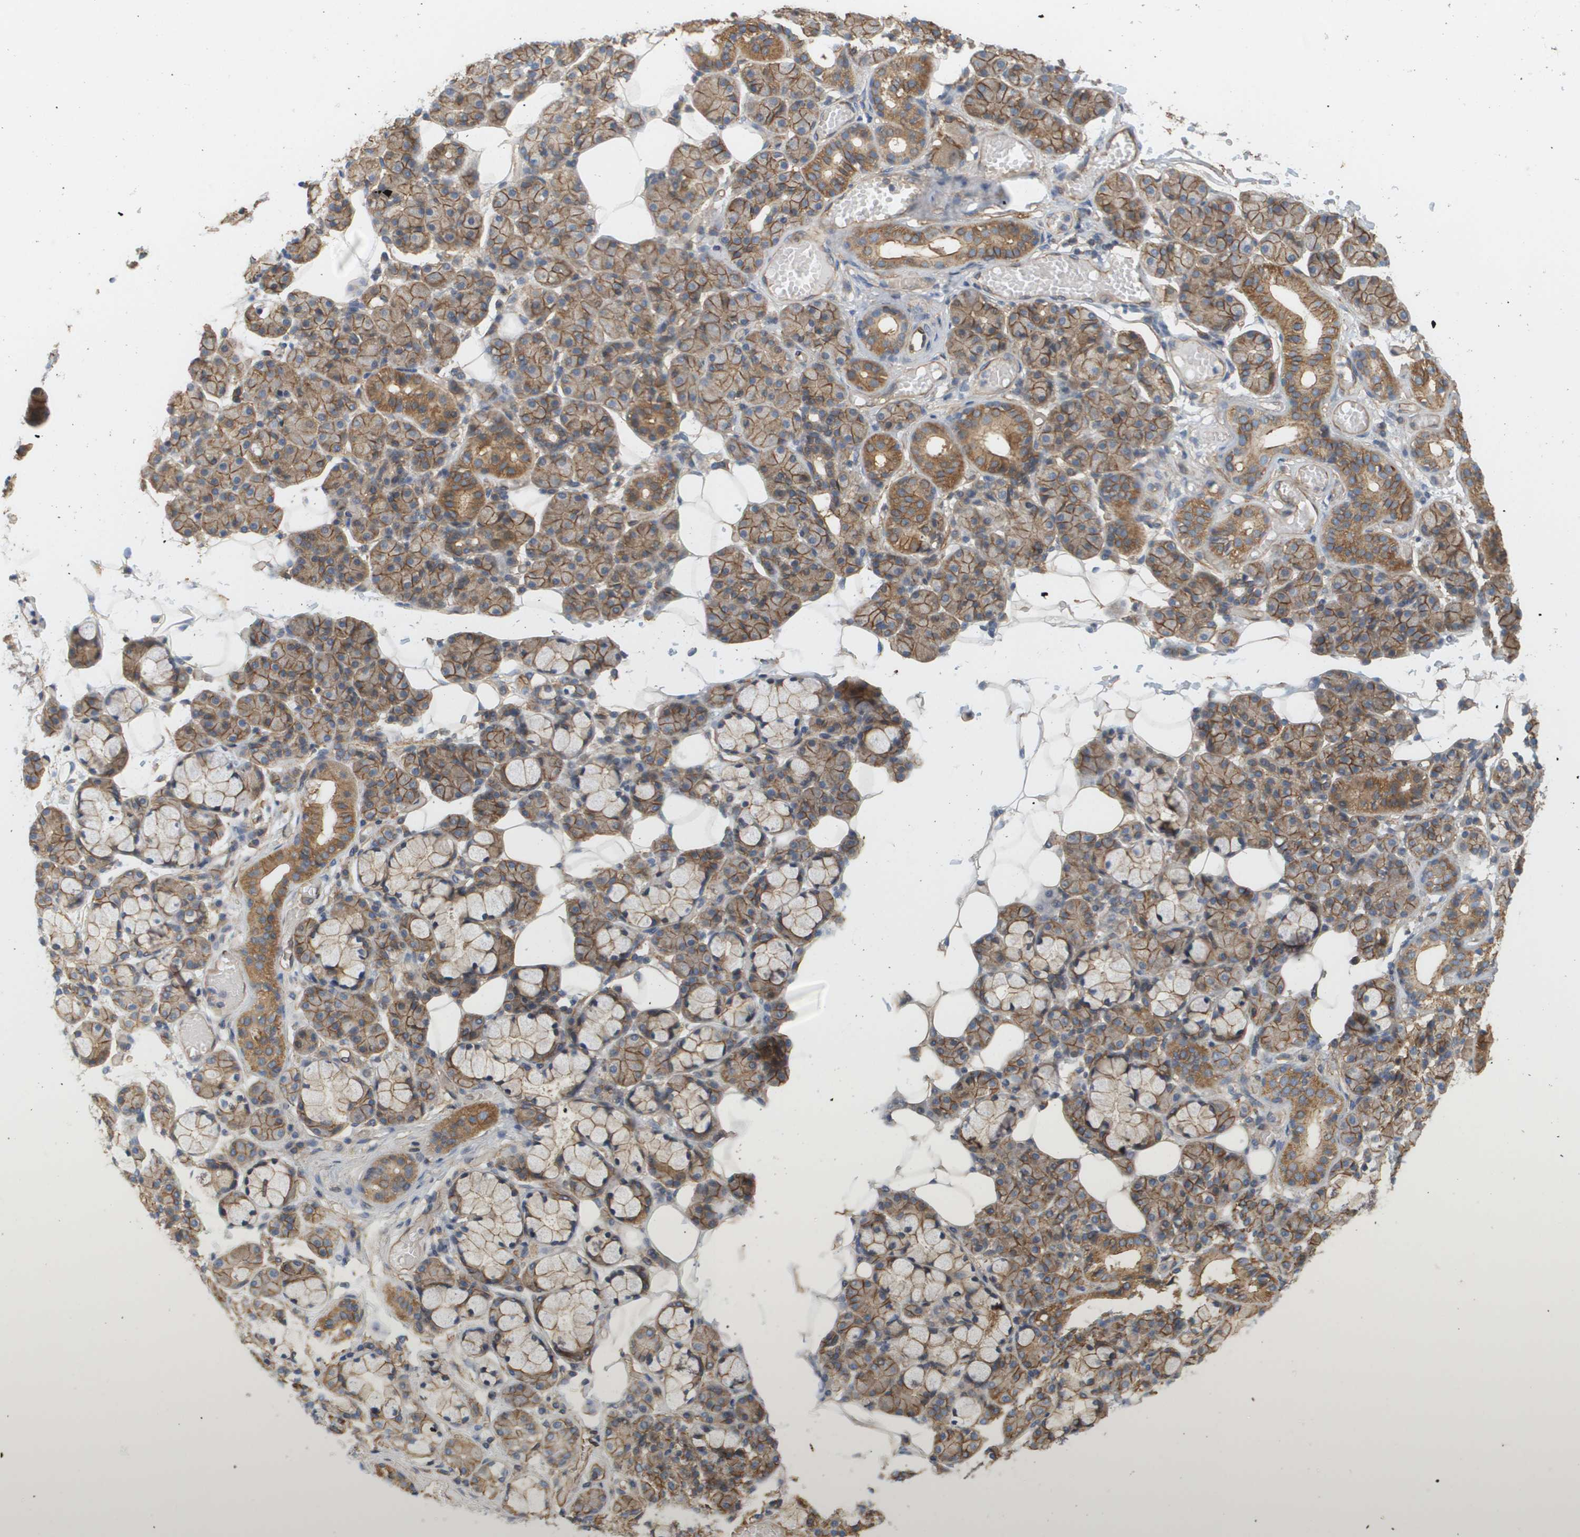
{"staining": {"intensity": "moderate", "quantity": ">75%", "location": "cytoplasmic/membranous"}, "tissue": "salivary gland", "cell_type": "Glandular cells", "image_type": "normal", "snomed": [{"axis": "morphology", "description": "Normal tissue, NOS"}, {"axis": "topography", "description": "Salivary gland"}], "caption": "Immunohistochemistry (IHC) staining of benign salivary gland, which shows medium levels of moderate cytoplasmic/membranous staining in approximately >75% of glandular cells indicating moderate cytoplasmic/membranous protein positivity. The staining was performed using DAB (3,3'-diaminobenzidine) (brown) for protein detection and nuclei were counterstained in hematoxylin (blue).", "gene": "SGMS2", "patient": {"sex": "male", "age": 63}}